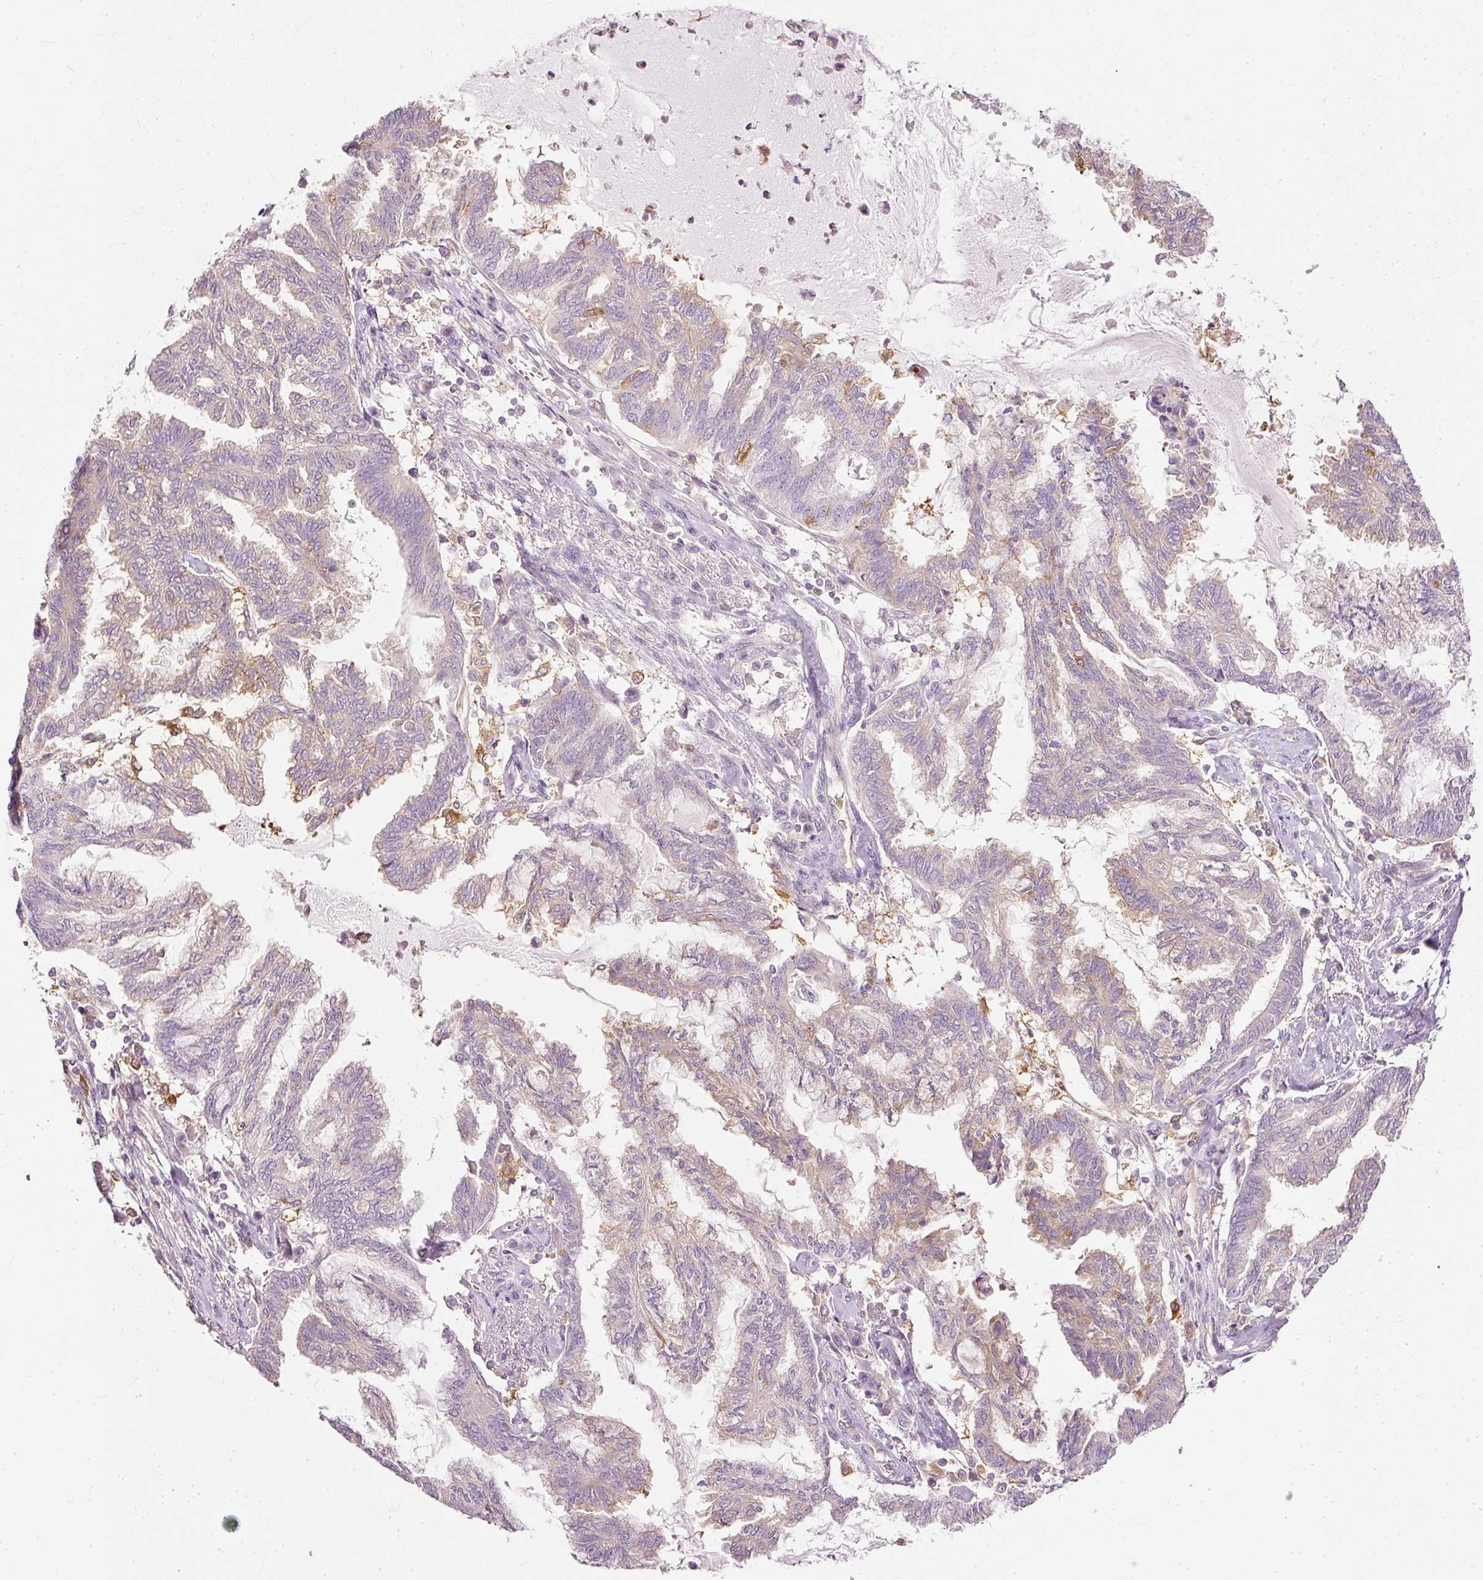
{"staining": {"intensity": "negative", "quantity": "none", "location": "none"}, "tissue": "endometrial cancer", "cell_type": "Tumor cells", "image_type": "cancer", "snomed": [{"axis": "morphology", "description": "Adenocarcinoma, NOS"}, {"axis": "topography", "description": "Endometrium"}], "caption": "This is an IHC histopathology image of human endometrial adenocarcinoma. There is no positivity in tumor cells.", "gene": "ARMH3", "patient": {"sex": "female", "age": 86}}